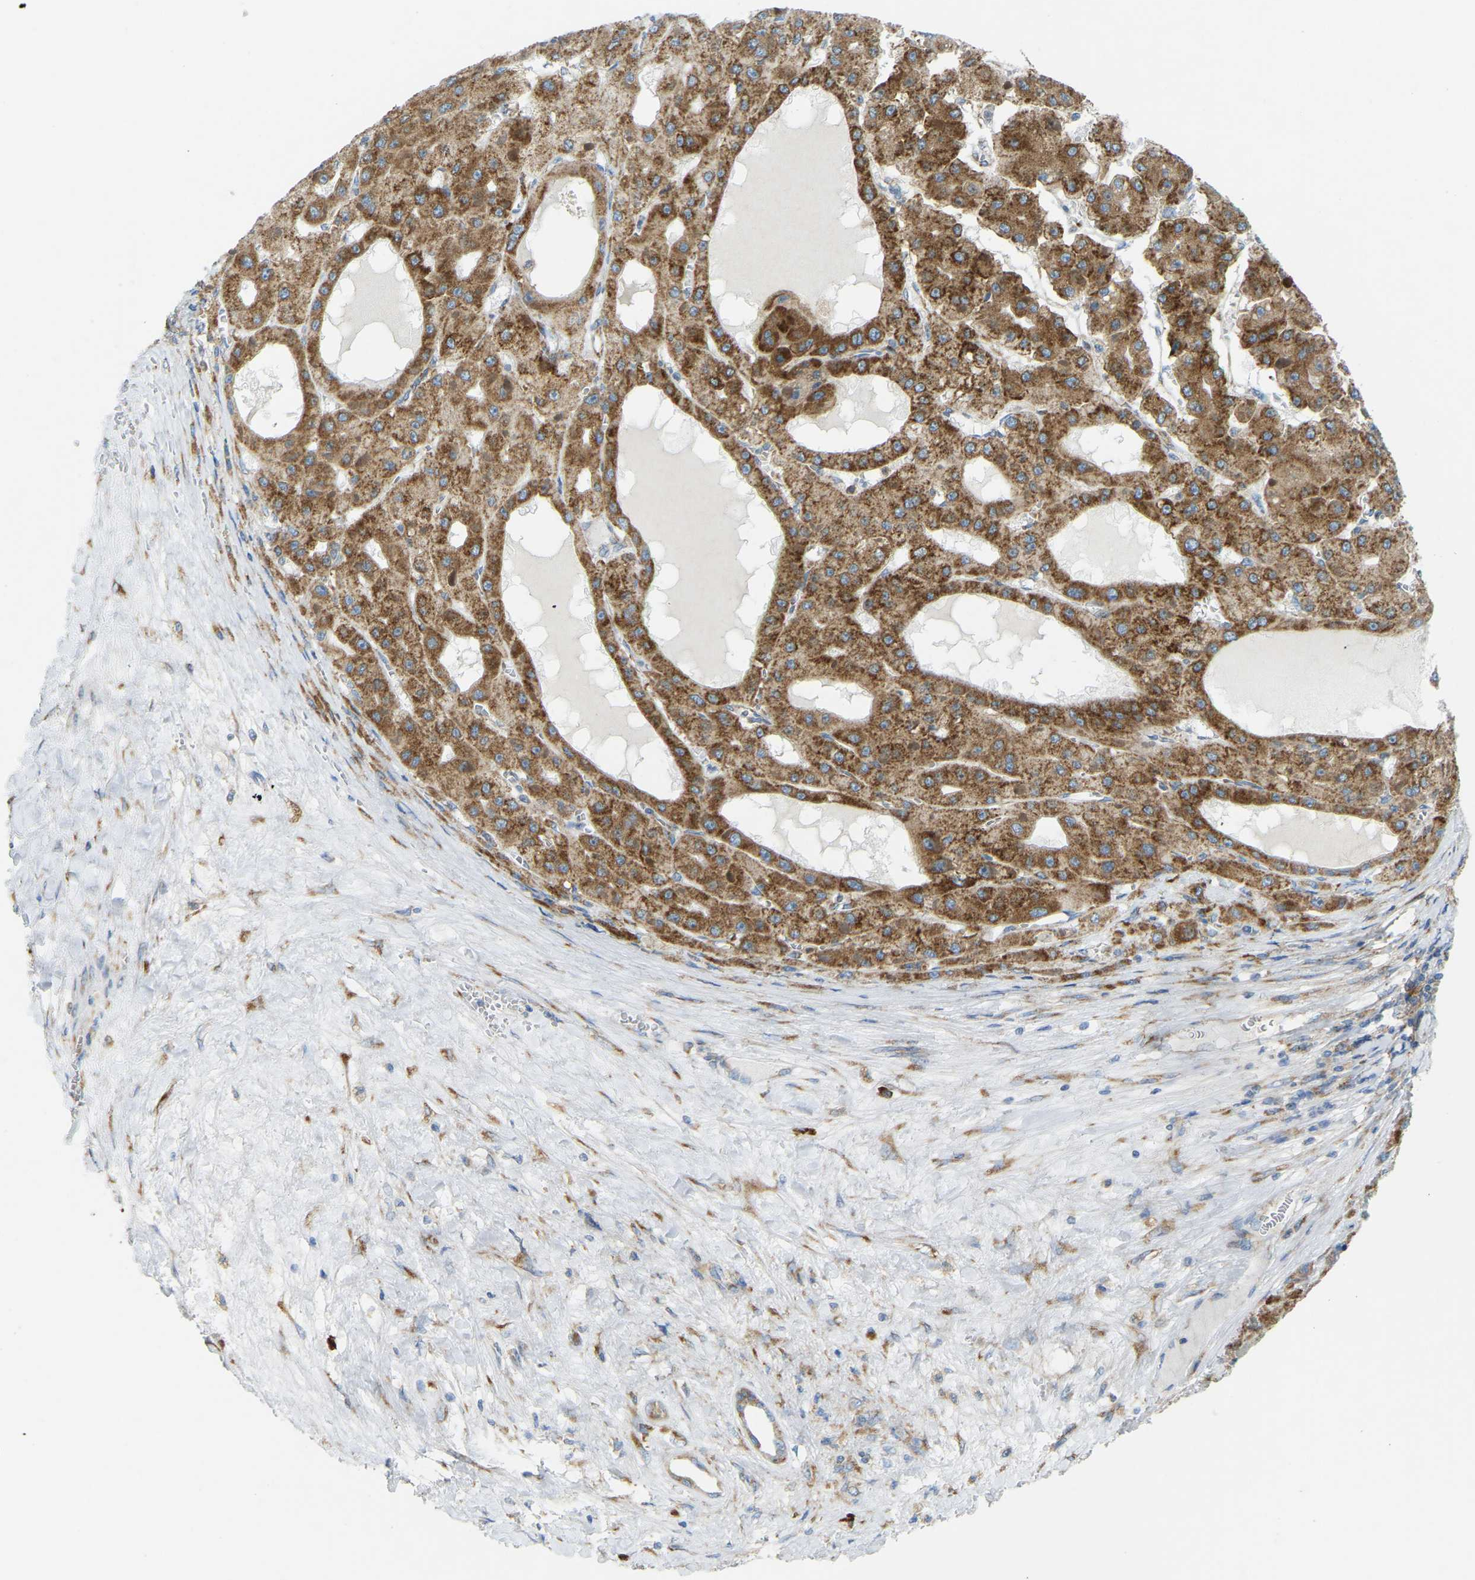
{"staining": {"intensity": "strong", "quantity": ">75%", "location": "cytoplasmic/membranous"}, "tissue": "liver cancer", "cell_type": "Tumor cells", "image_type": "cancer", "snomed": [{"axis": "morphology", "description": "Carcinoma, Hepatocellular, NOS"}, {"axis": "topography", "description": "Liver"}], "caption": "High-power microscopy captured an immunohistochemistry (IHC) histopathology image of liver hepatocellular carcinoma, revealing strong cytoplasmic/membranous positivity in about >75% of tumor cells.", "gene": "SND1", "patient": {"sex": "female", "age": 73}}